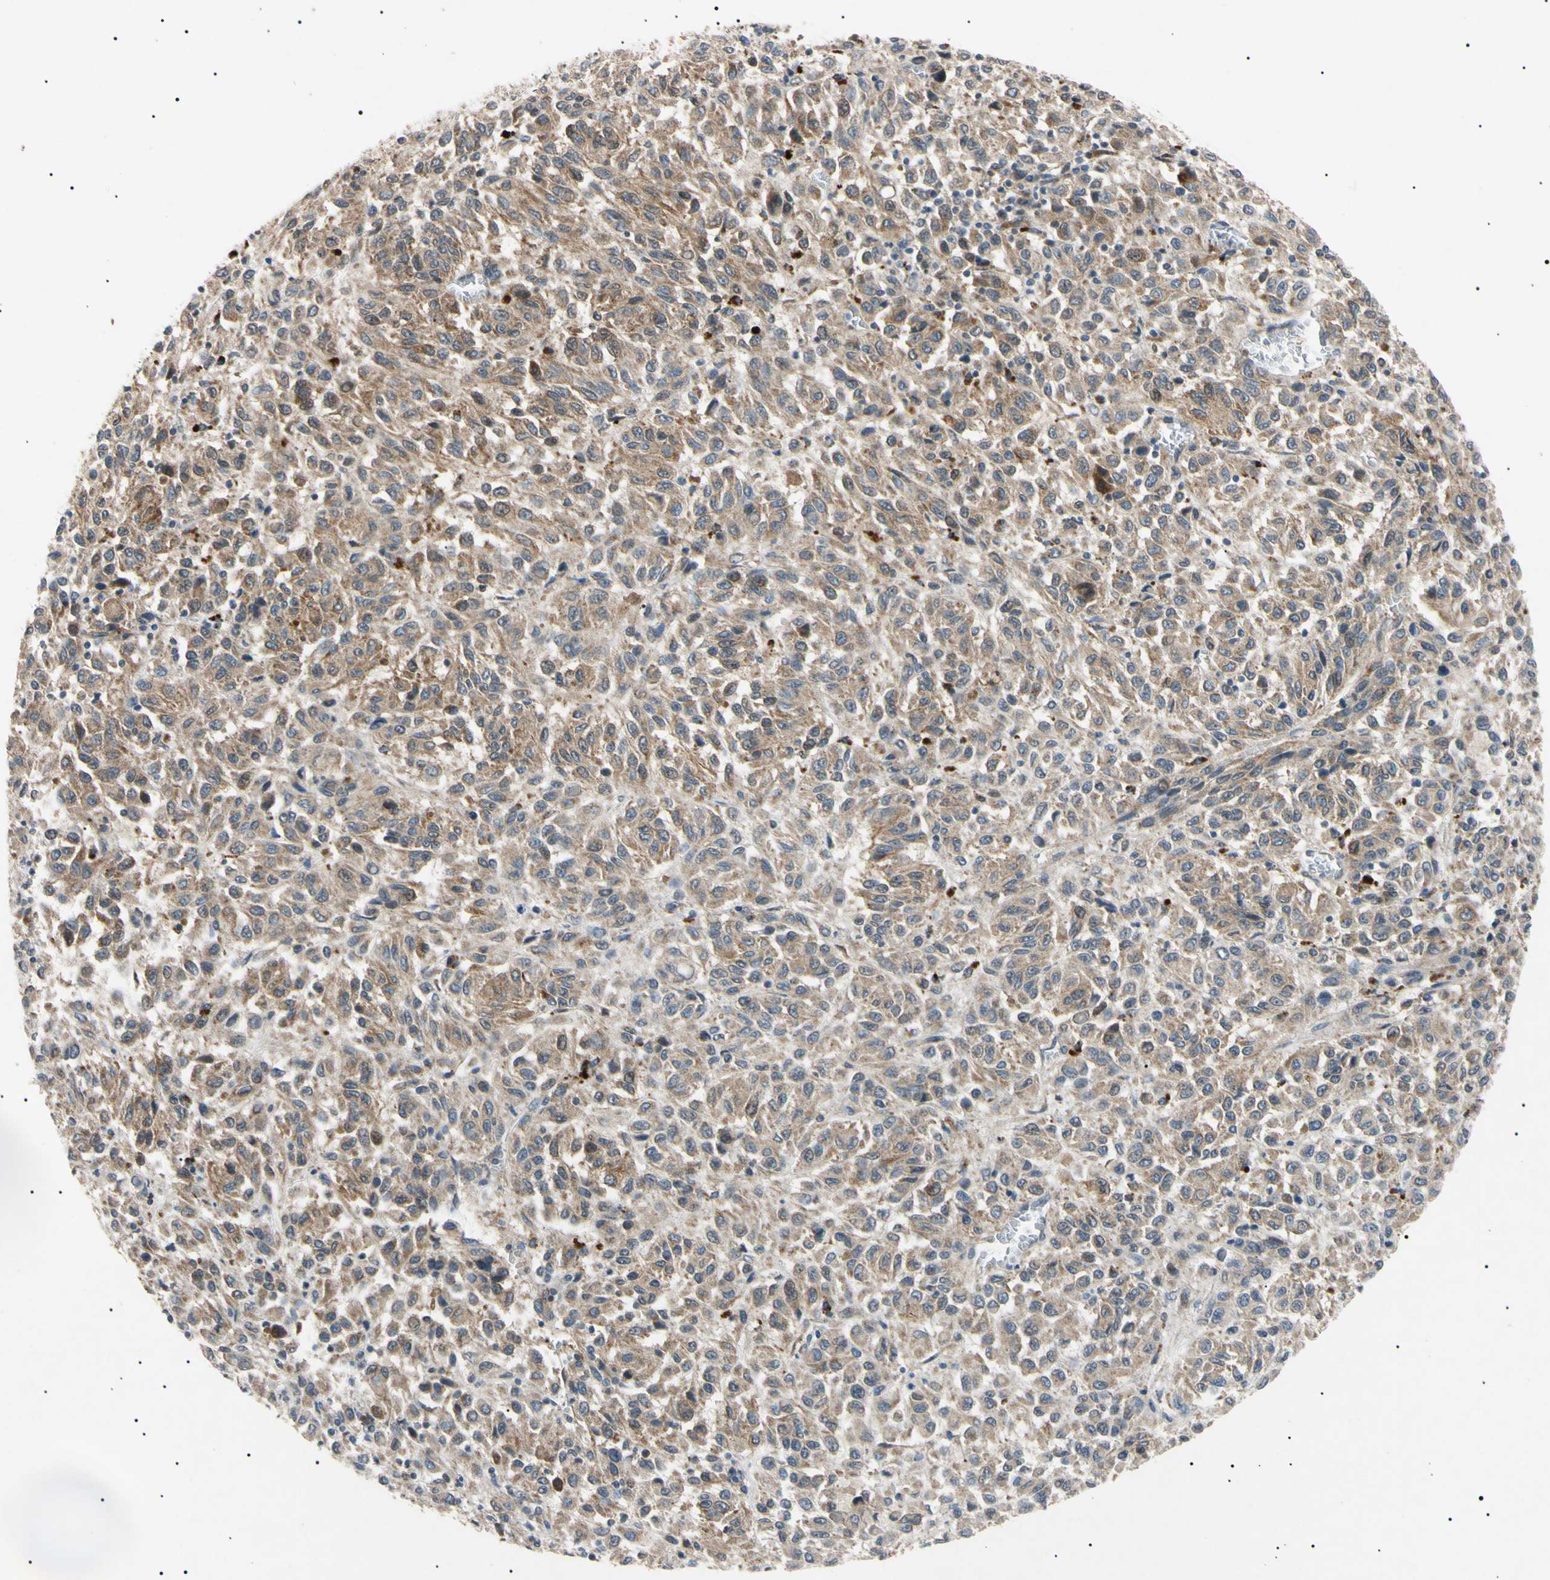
{"staining": {"intensity": "weak", "quantity": ">75%", "location": "cytoplasmic/membranous"}, "tissue": "melanoma", "cell_type": "Tumor cells", "image_type": "cancer", "snomed": [{"axis": "morphology", "description": "Malignant melanoma, Metastatic site"}, {"axis": "topography", "description": "Lung"}], "caption": "DAB immunohistochemical staining of melanoma exhibits weak cytoplasmic/membranous protein expression in about >75% of tumor cells.", "gene": "TUBB4A", "patient": {"sex": "male", "age": 64}}